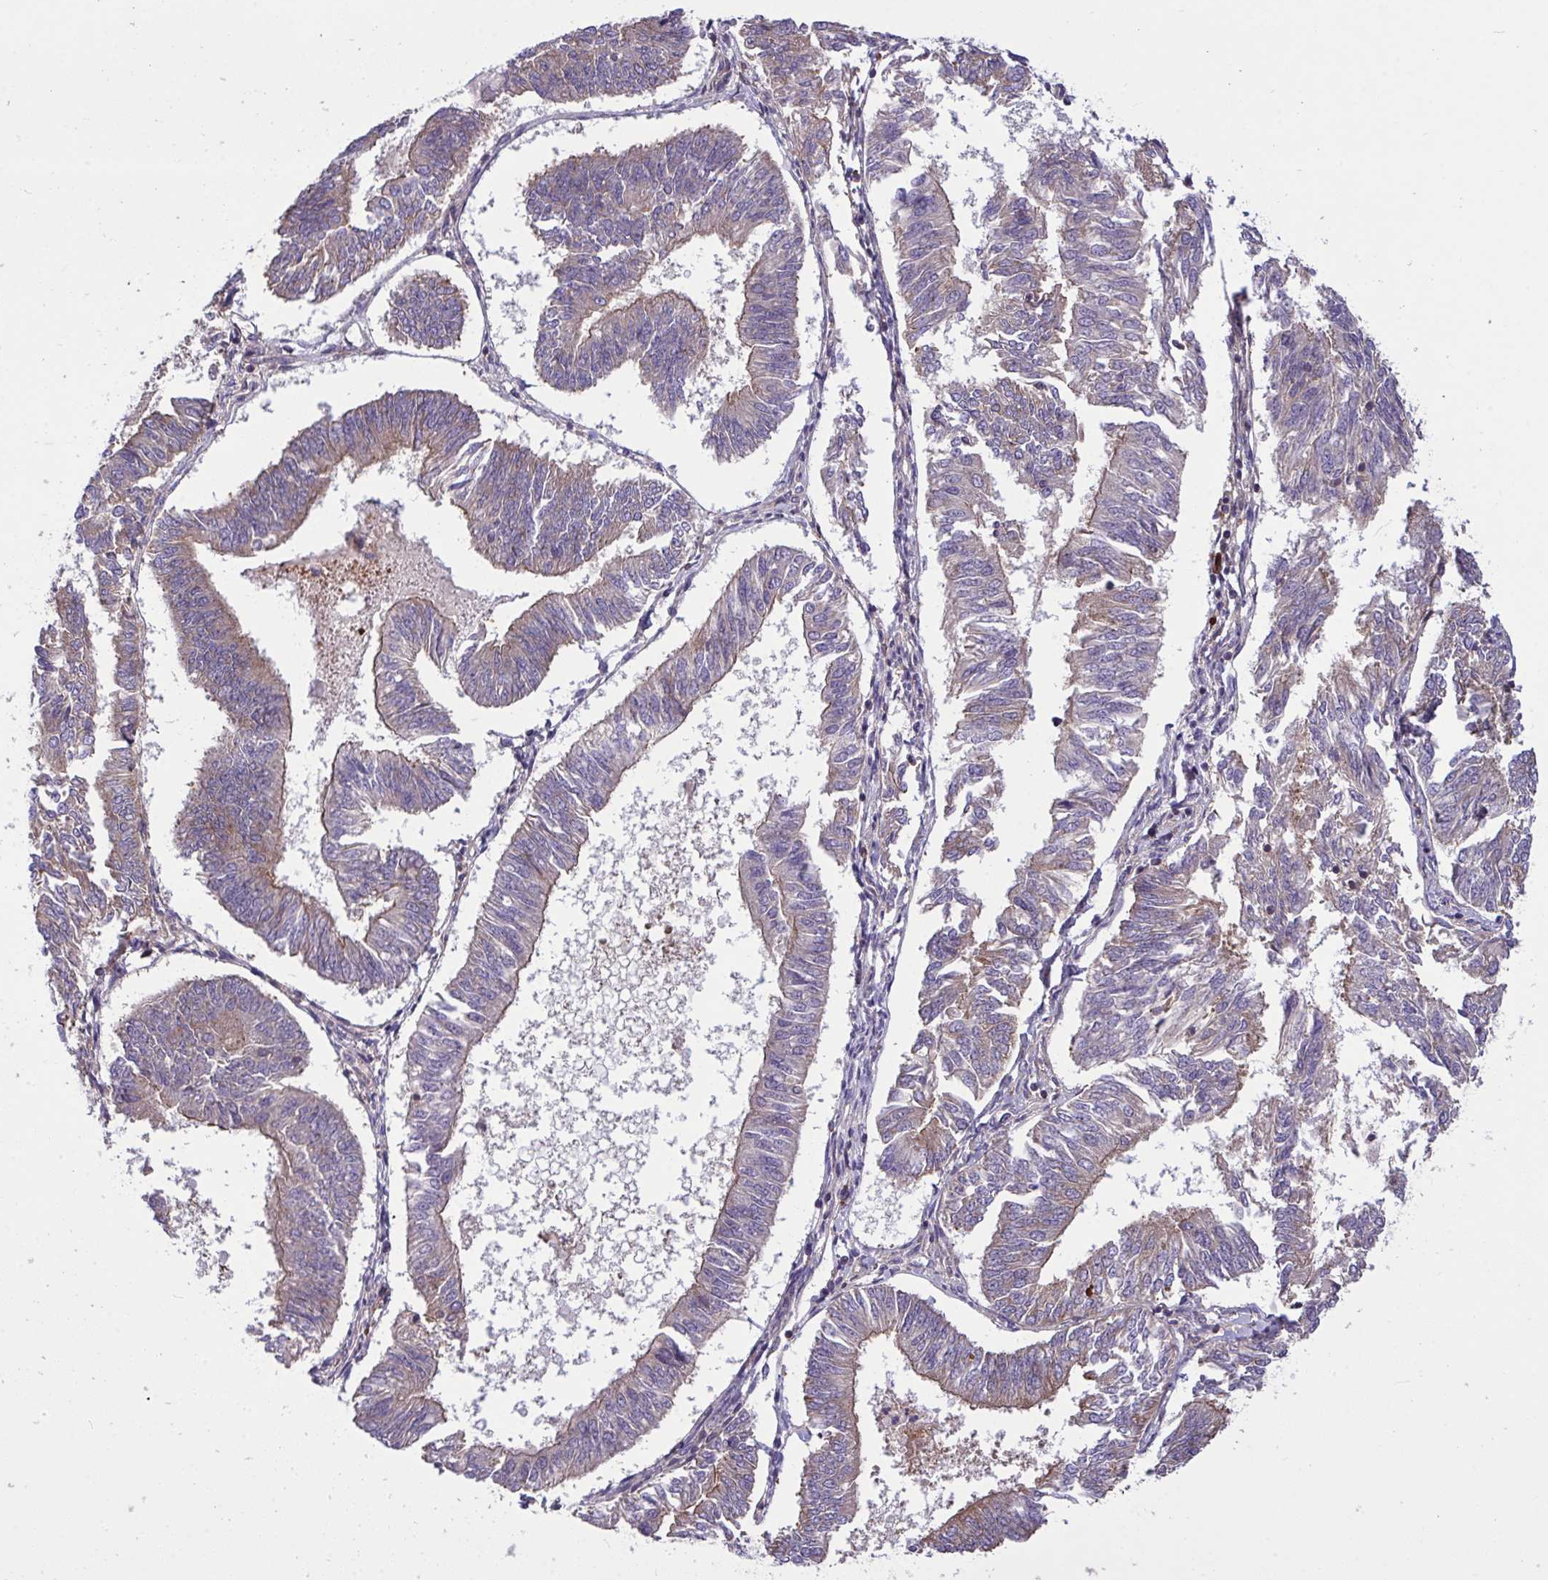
{"staining": {"intensity": "weak", "quantity": "25%-75%", "location": "cytoplasmic/membranous"}, "tissue": "endometrial cancer", "cell_type": "Tumor cells", "image_type": "cancer", "snomed": [{"axis": "morphology", "description": "Adenocarcinoma, NOS"}, {"axis": "topography", "description": "Endometrium"}], "caption": "Immunohistochemical staining of adenocarcinoma (endometrial) demonstrates weak cytoplasmic/membranous protein positivity in approximately 25%-75% of tumor cells.", "gene": "GRB14", "patient": {"sex": "female", "age": 58}}